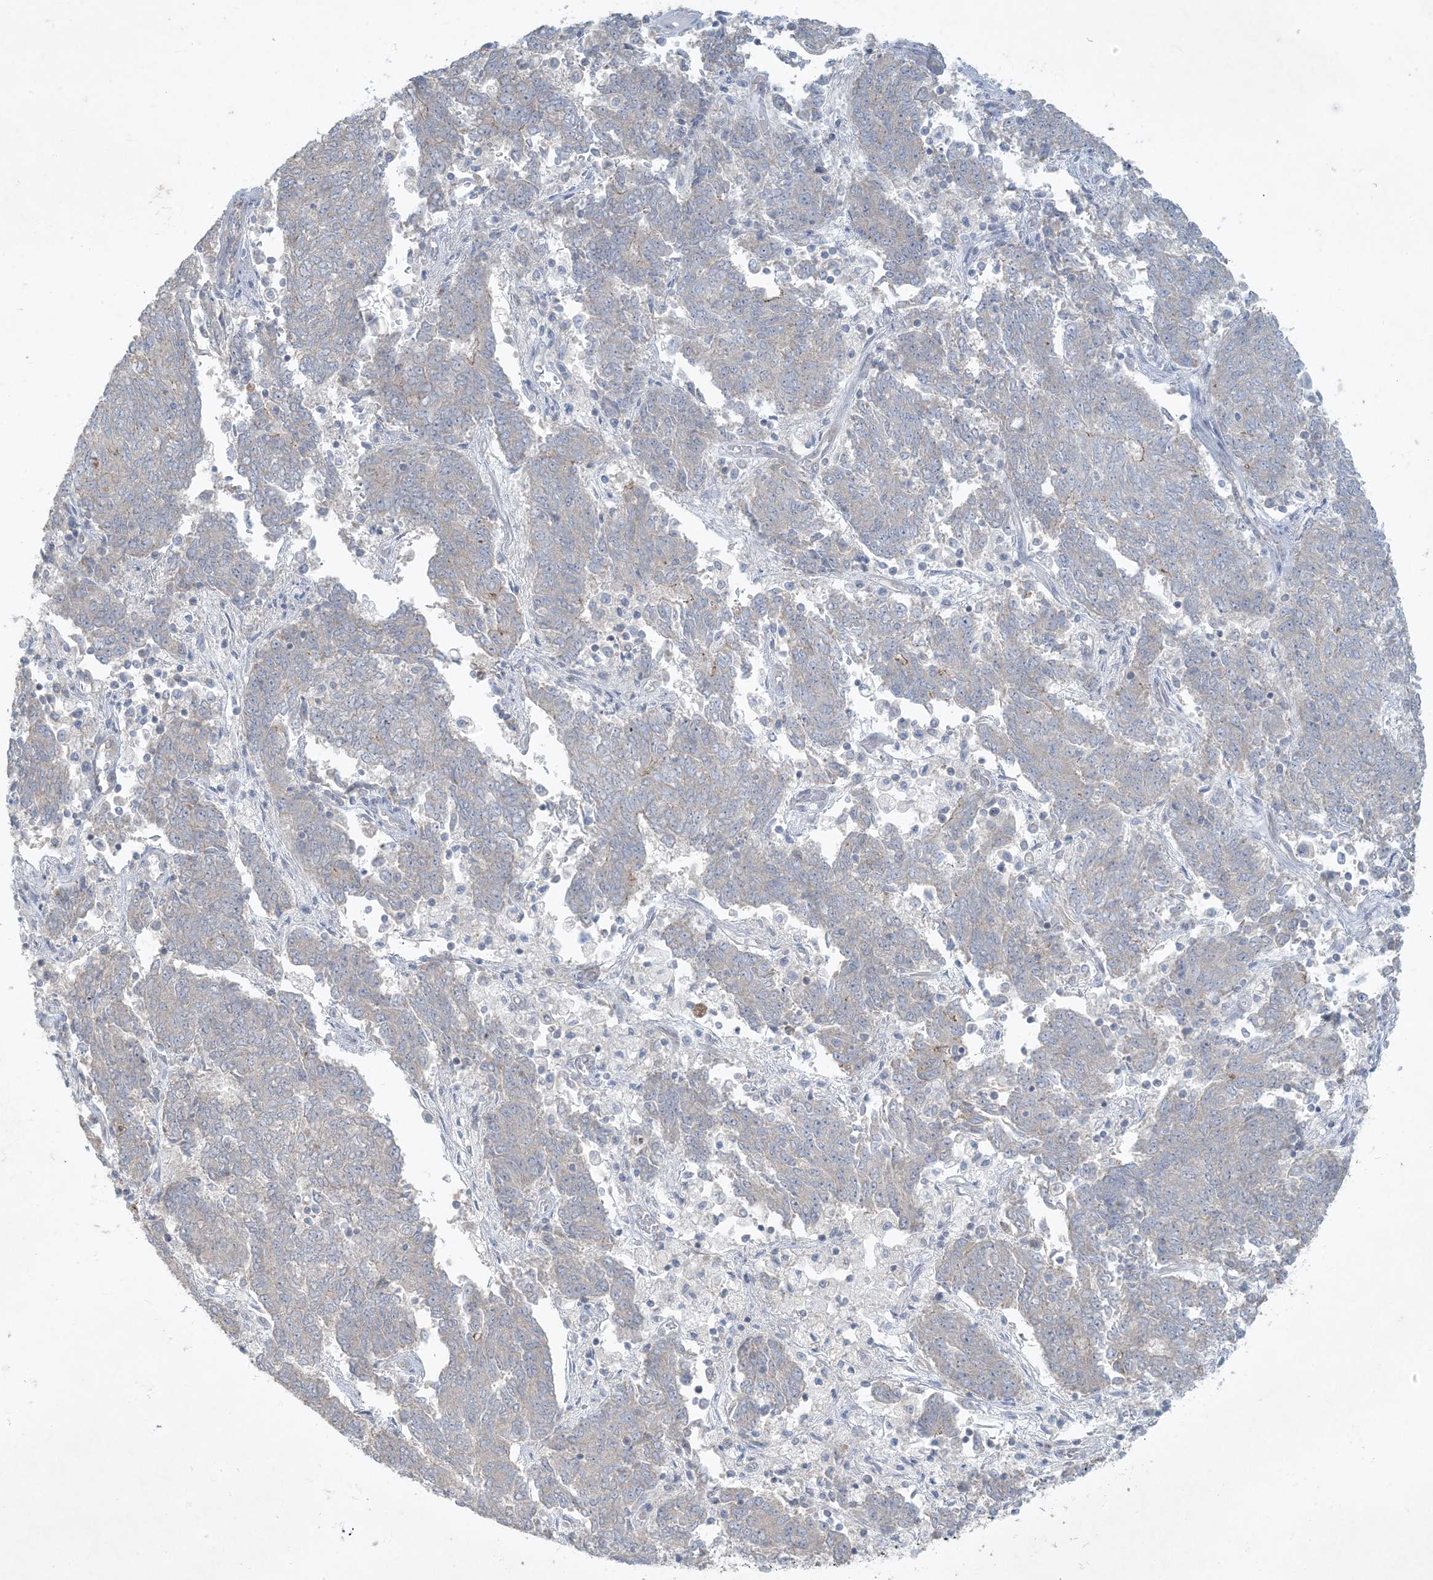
{"staining": {"intensity": "negative", "quantity": "none", "location": "none"}, "tissue": "endometrial cancer", "cell_type": "Tumor cells", "image_type": "cancer", "snomed": [{"axis": "morphology", "description": "Adenocarcinoma, NOS"}, {"axis": "topography", "description": "Endometrium"}], "caption": "IHC of human endometrial adenocarcinoma demonstrates no positivity in tumor cells.", "gene": "BCORL1", "patient": {"sex": "female", "age": 80}}